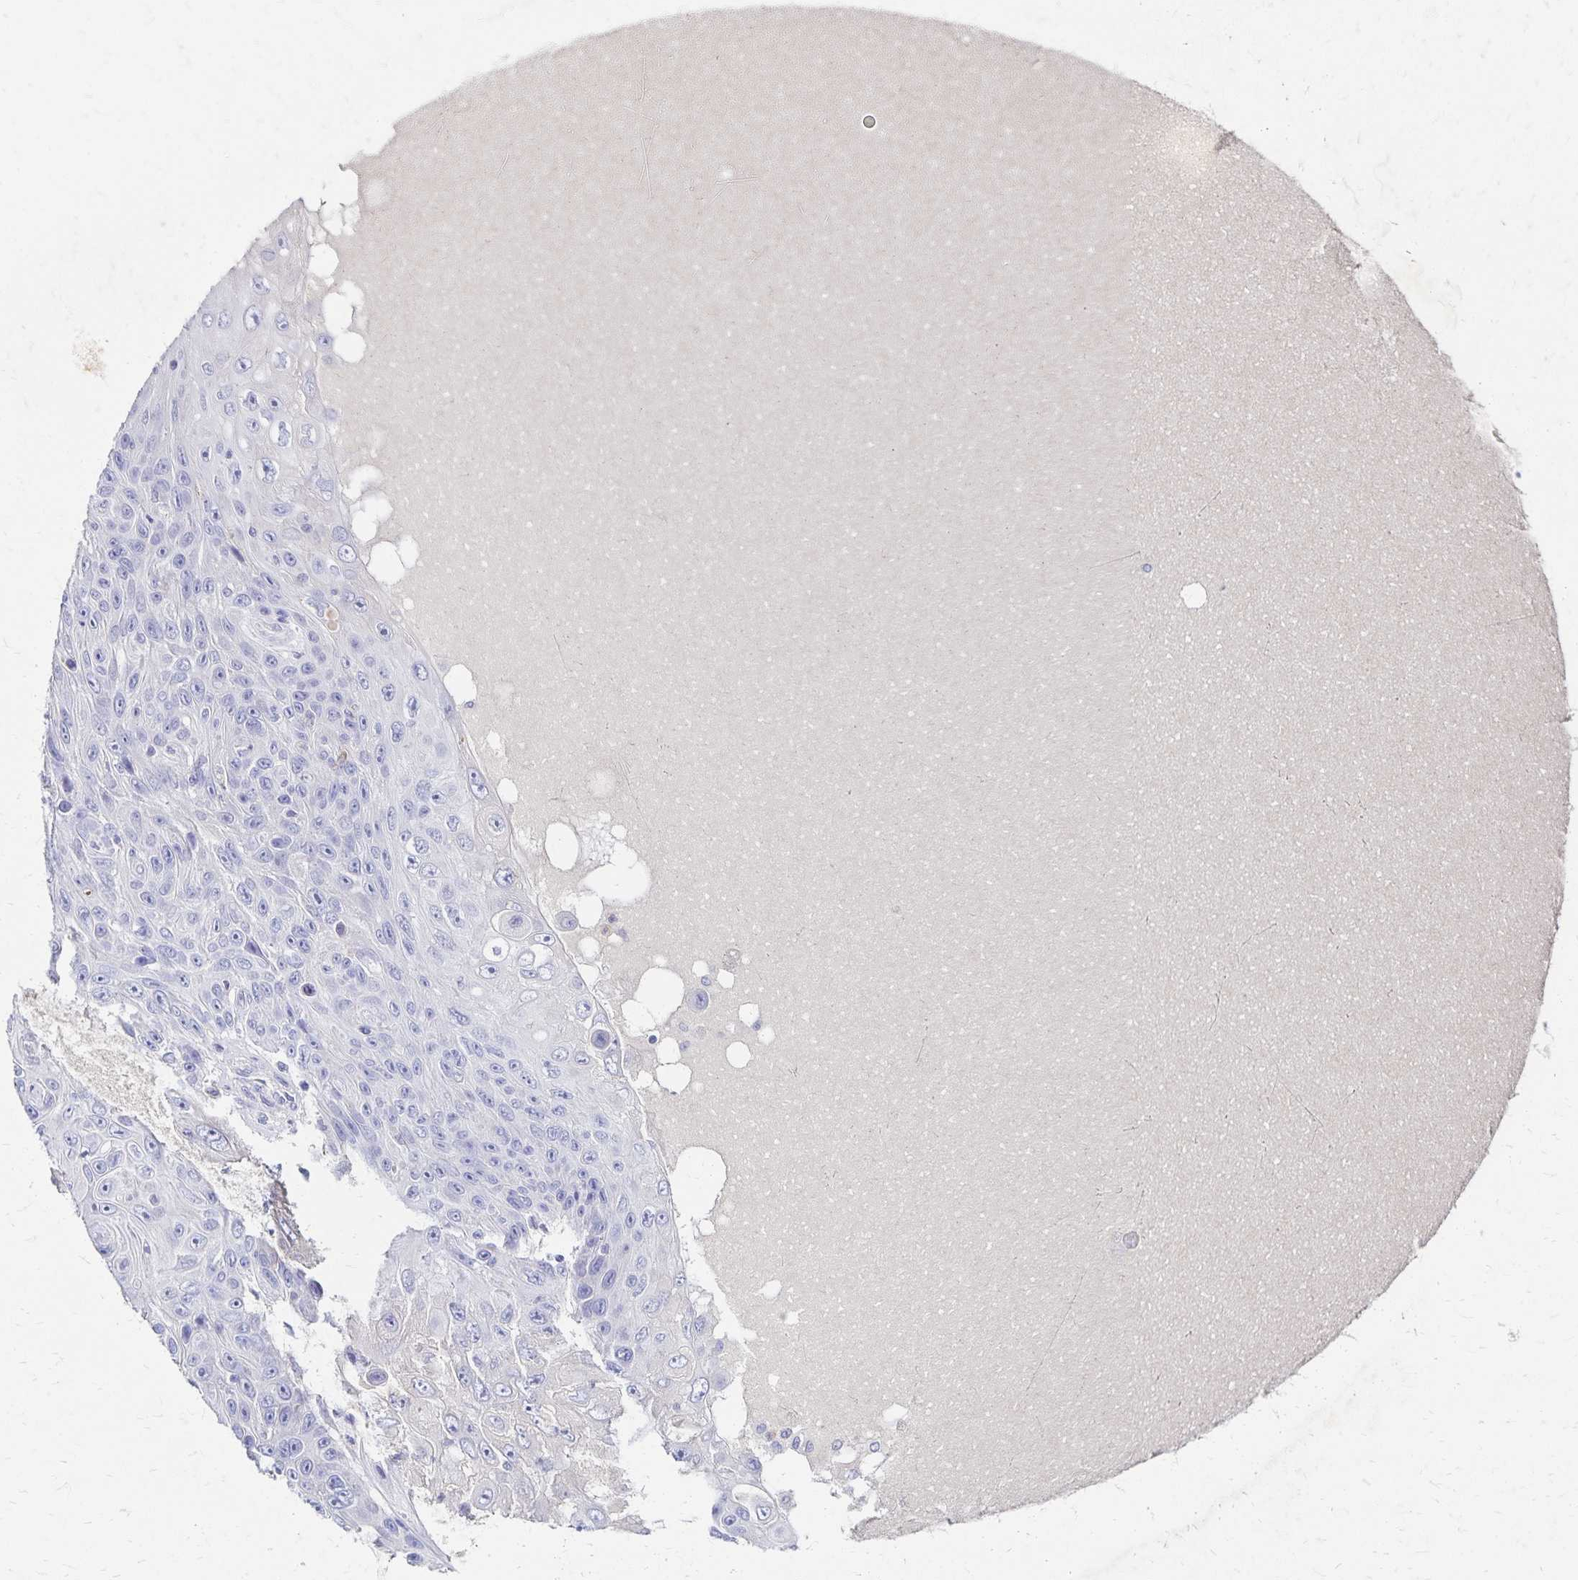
{"staining": {"intensity": "negative", "quantity": "none", "location": "none"}, "tissue": "skin cancer", "cell_type": "Tumor cells", "image_type": "cancer", "snomed": [{"axis": "morphology", "description": "Squamous cell carcinoma, NOS"}, {"axis": "topography", "description": "Skin"}], "caption": "Immunohistochemistry (IHC) image of human skin cancer (squamous cell carcinoma) stained for a protein (brown), which exhibits no staining in tumor cells.", "gene": "PAX5", "patient": {"sex": "male", "age": 82}}